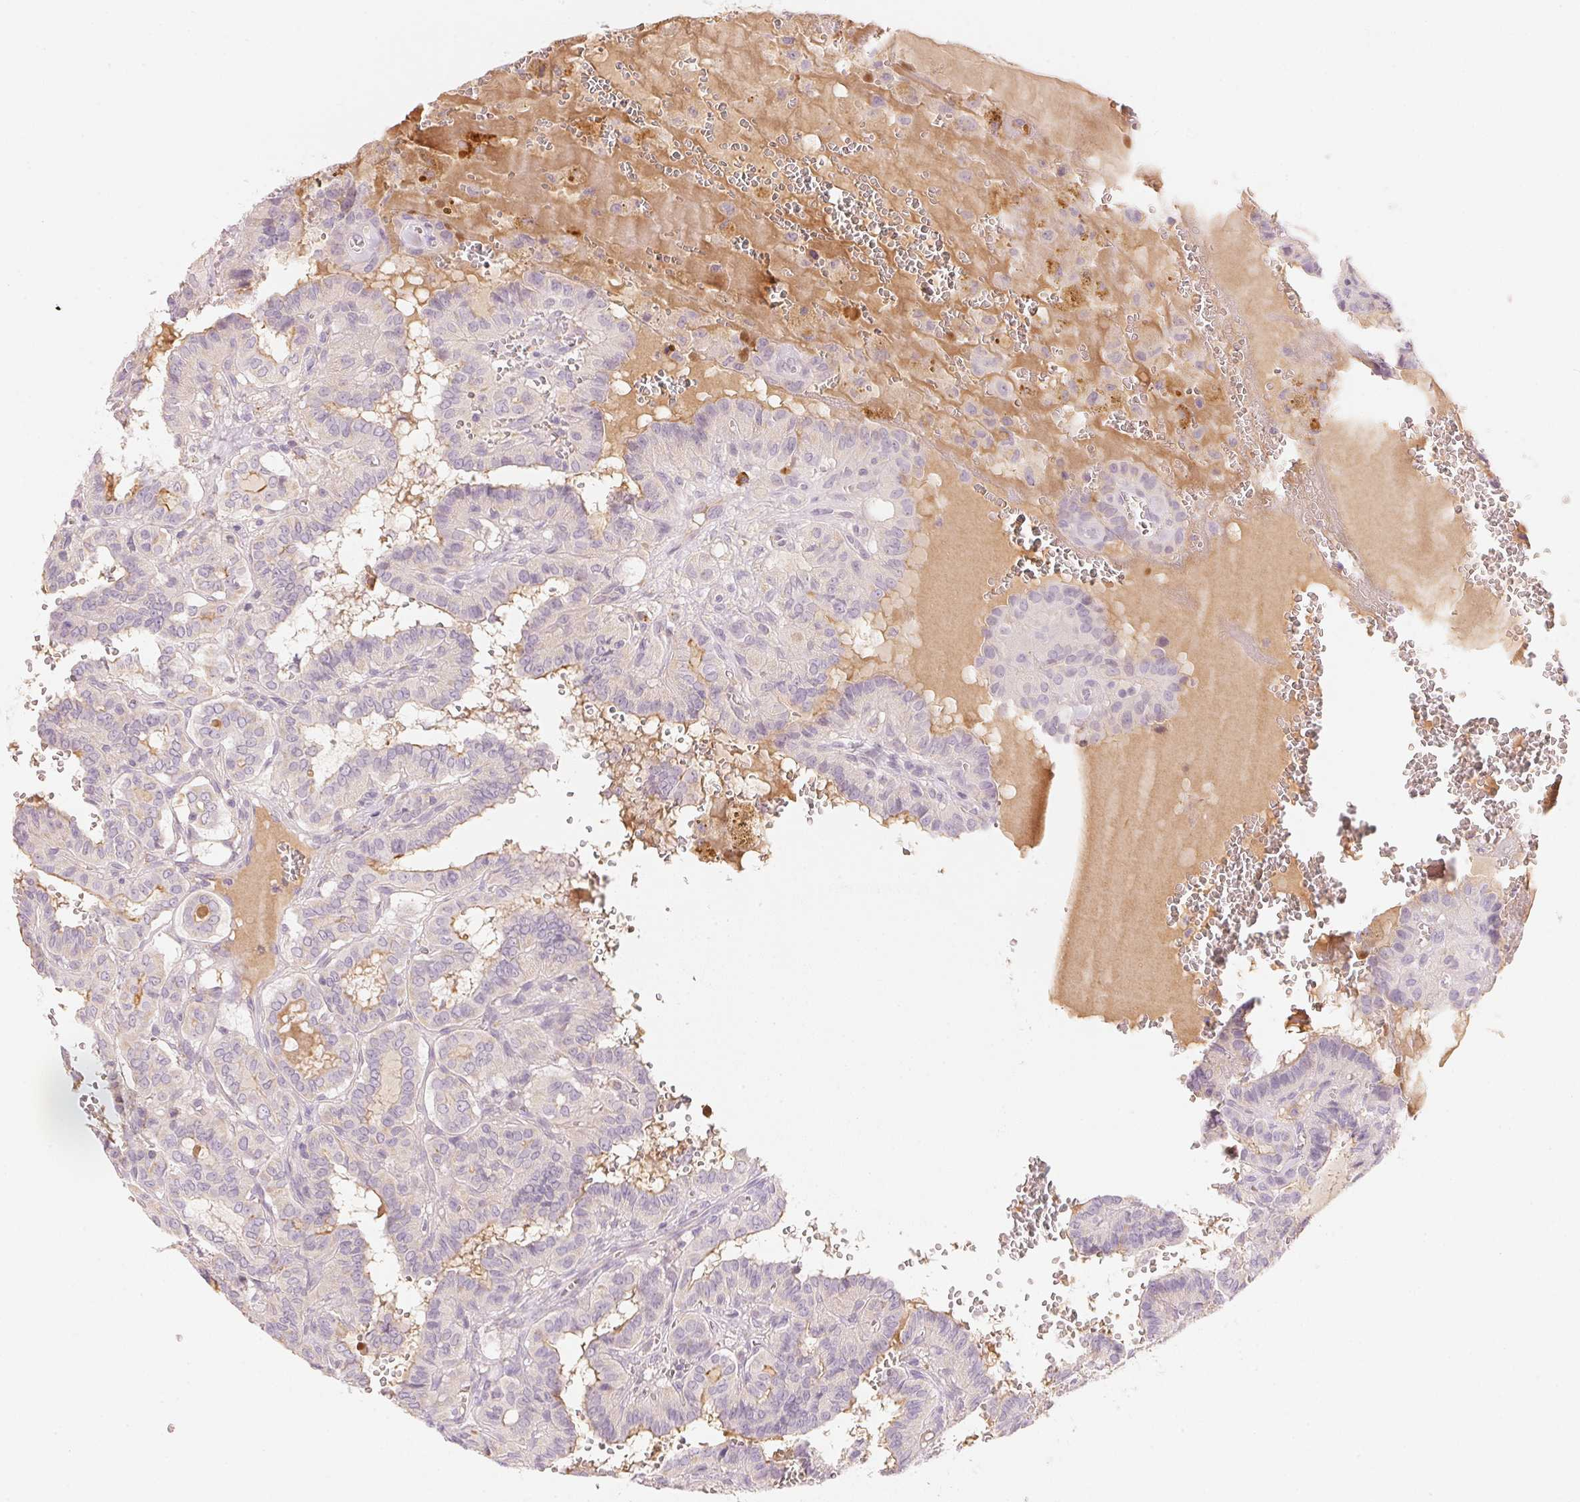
{"staining": {"intensity": "negative", "quantity": "none", "location": "none"}, "tissue": "thyroid cancer", "cell_type": "Tumor cells", "image_type": "cancer", "snomed": [{"axis": "morphology", "description": "Papillary adenocarcinoma, NOS"}, {"axis": "topography", "description": "Thyroid gland"}], "caption": "This image is of papillary adenocarcinoma (thyroid) stained with IHC to label a protein in brown with the nuclei are counter-stained blue. There is no positivity in tumor cells.", "gene": "RMDN2", "patient": {"sex": "female", "age": 21}}